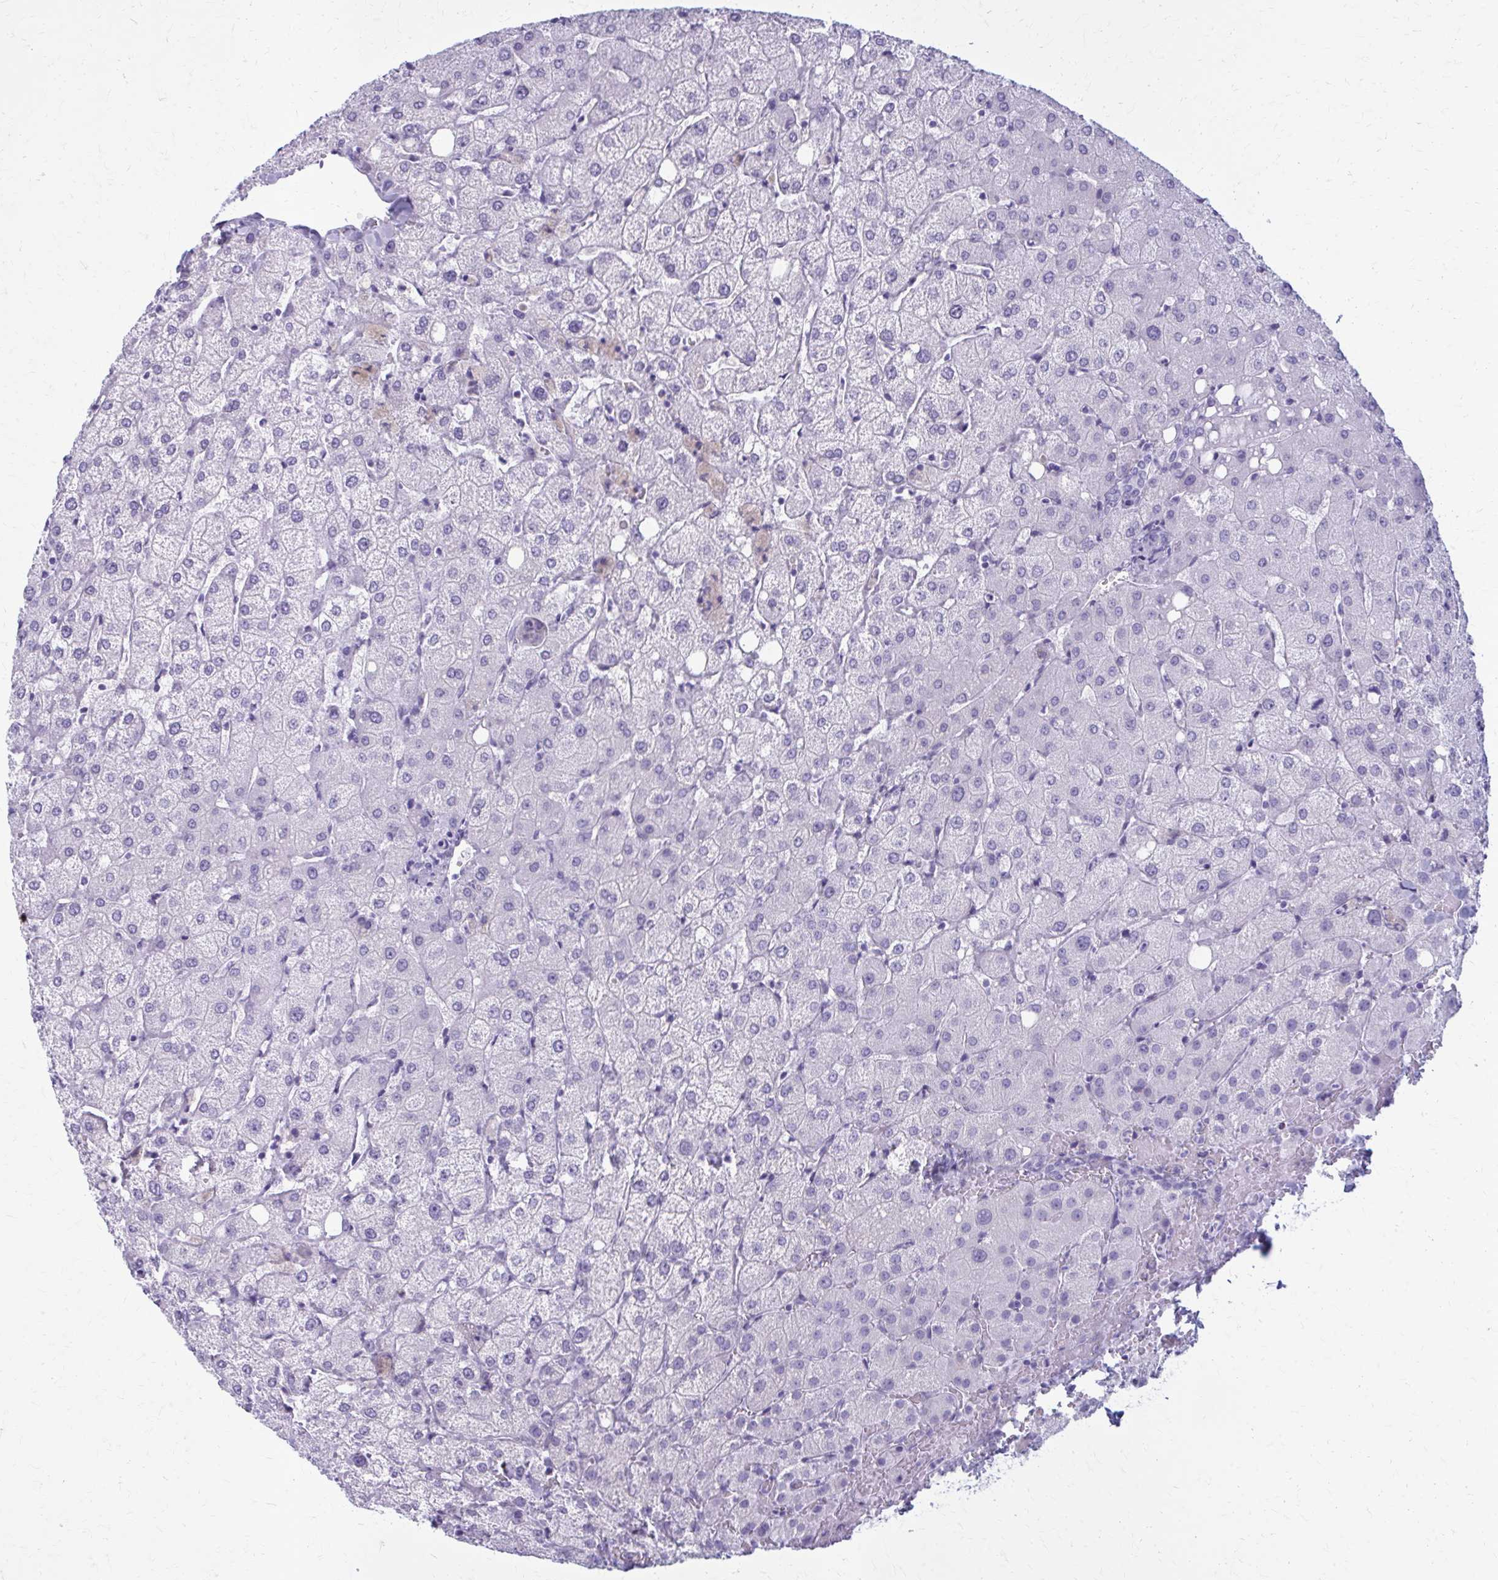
{"staining": {"intensity": "negative", "quantity": "none", "location": "none"}, "tissue": "liver", "cell_type": "Cholangiocytes", "image_type": "normal", "snomed": [{"axis": "morphology", "description": "Normal tissue, NOS"}, {"axis": "topography", "description": "Liver"}], "caption": "This is an immunohistochemistry (IHC) image of unremarkable human liver. There is no positivity in cholangiocytes.", "gene": "ZDHHC7", "patient": {"sex": "female", "age": 54}}